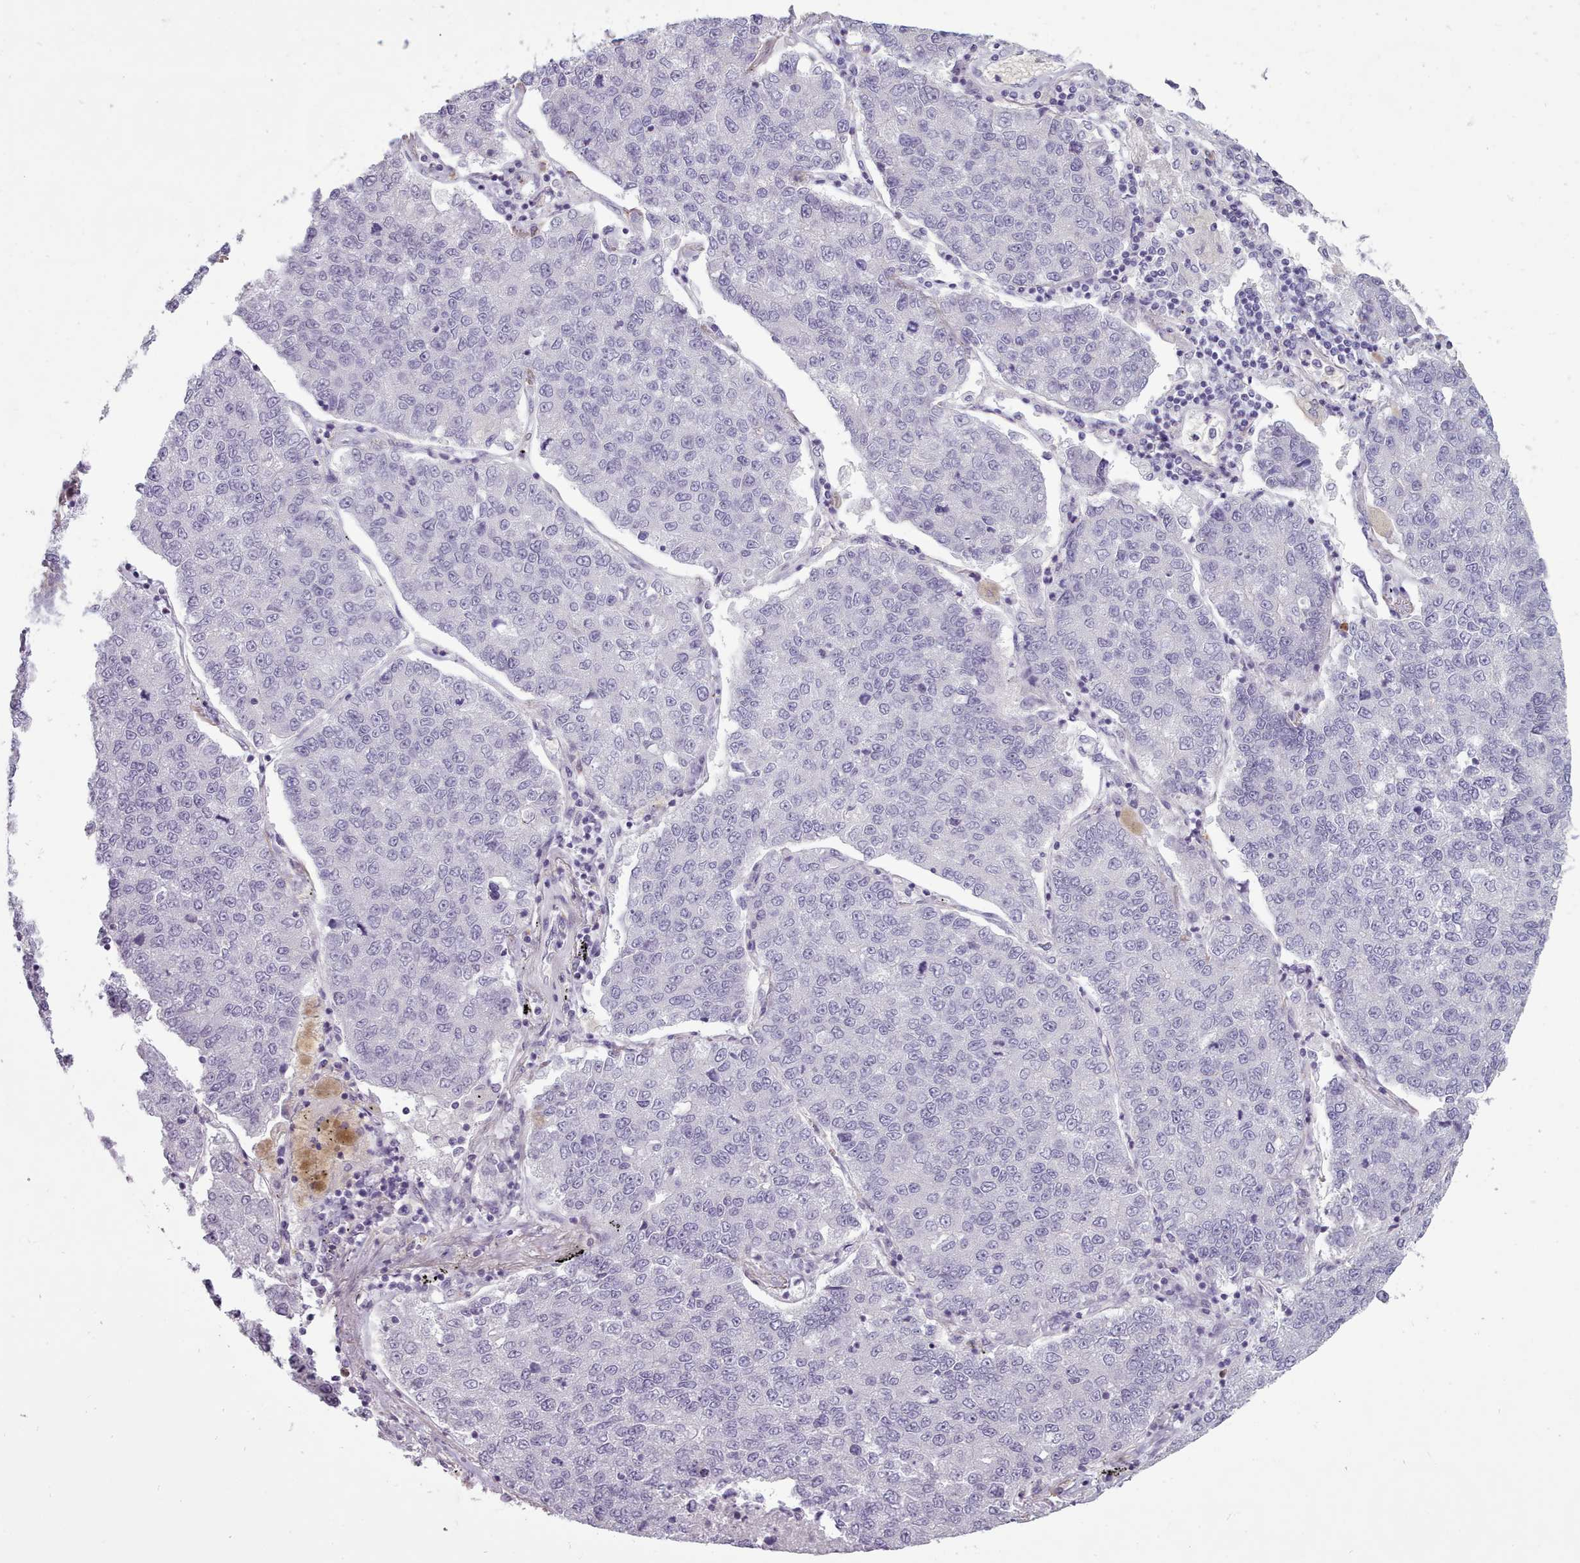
{"staining": {"intensity": "negative", "quantity": "none", "location": "none"}, "tissue": "lung cancer", "cell_type": "Tumor cells", "image_type": "cancer", "snomed": [{"axis": "morphology", "description": "Adenocarcinoma, NOS"}, {"axis": "topography", "description": "Lung"}], "caption": "Immunohistochemistry image of neoplastic tissue: human lung adenocarcinoma stained with DAB (3,3'-diaminobenzidine) displays no significant protein staining in tumor cells.", "gene": "NDST2", "patient": {"sex": "male", "age": 49}}